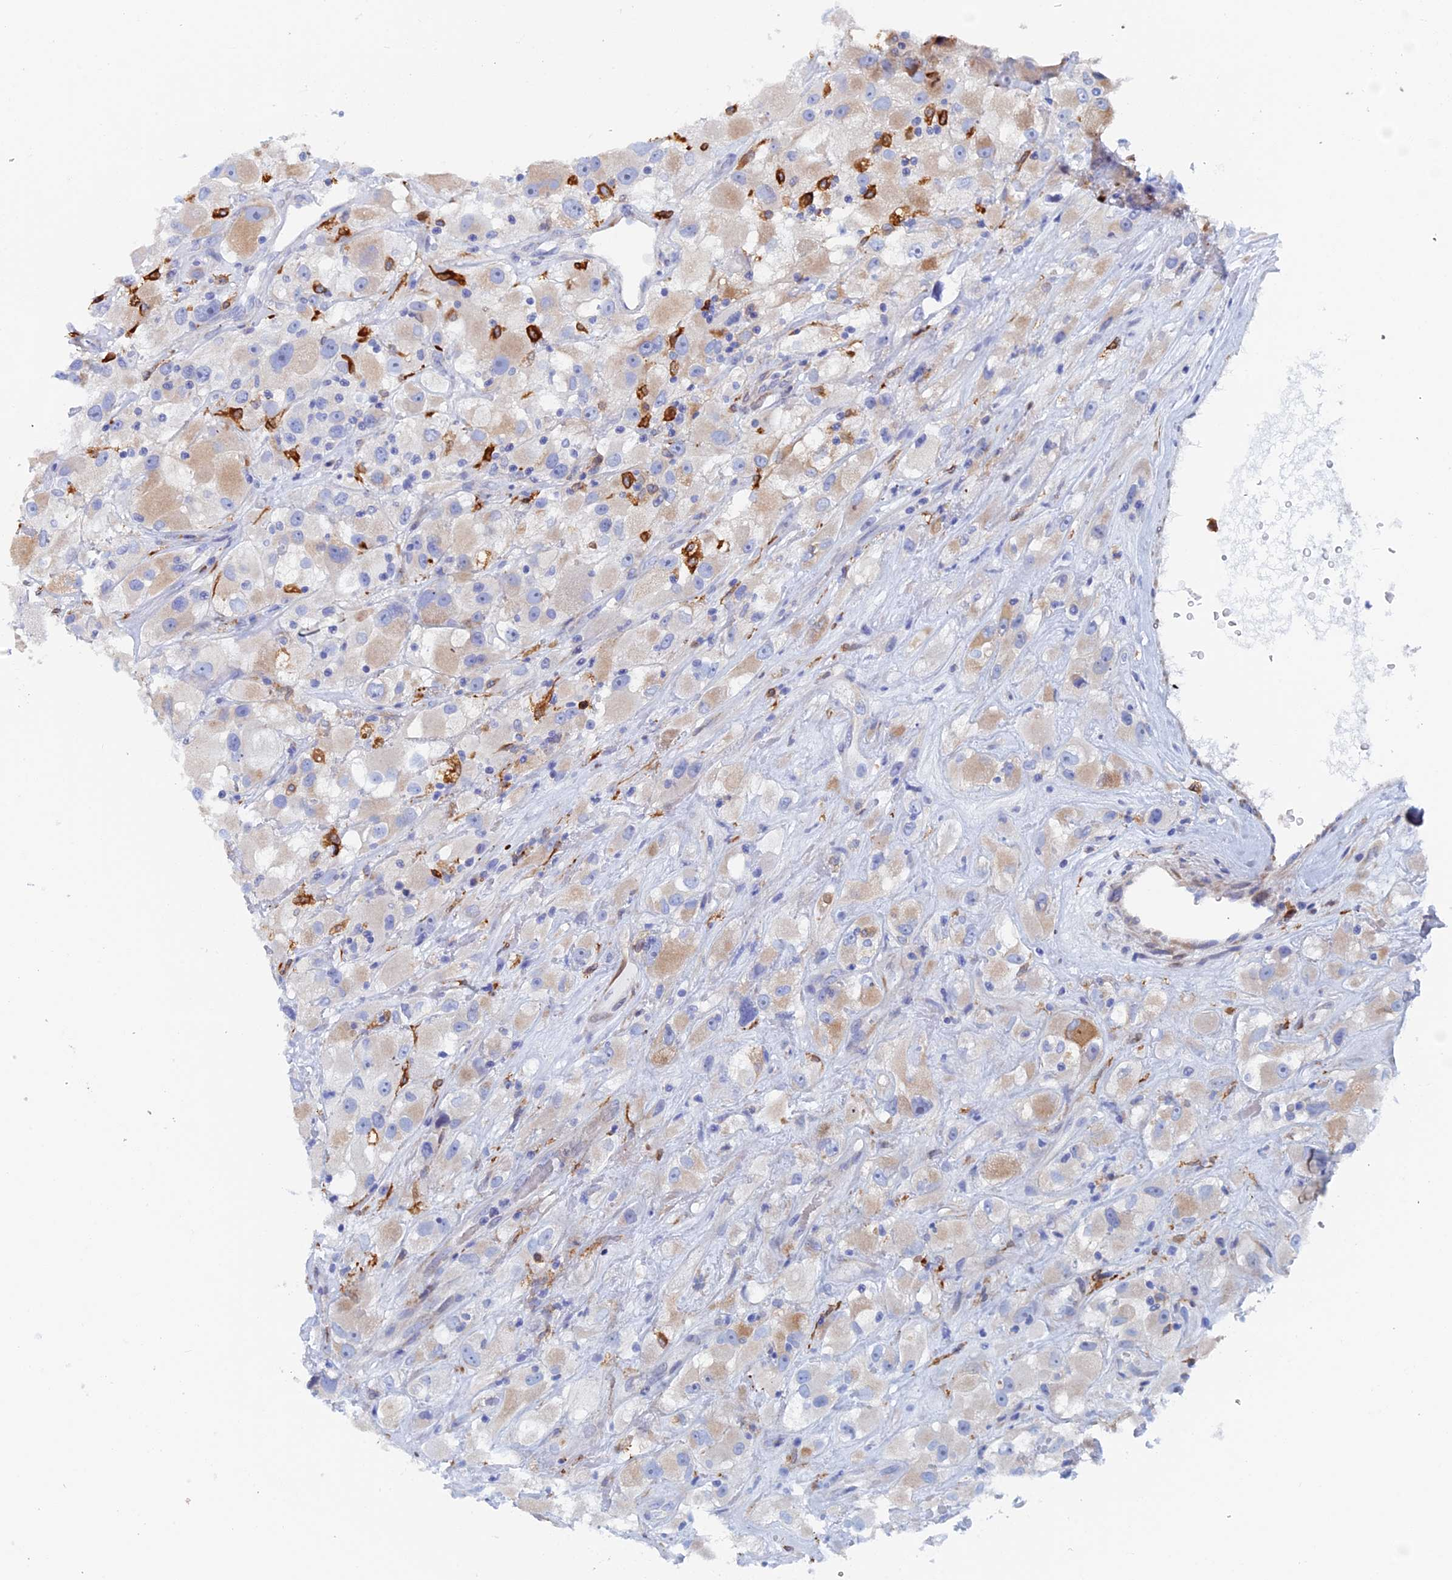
{"staining": {"intensity": "weak", "quantity": "<25%", "location": "cytoplasmic/membranous"}, "tissue": "renal cancer", "cell_type": "Tumor cells", "image_type": "cancer", "snomed": [{"axis": "morphology", "description": "Adenocarcinoma, NOS"}, {"axis": "topography", "description": "Kidney"}], "caption": "DAB (3,3'-diaminobenzidine) immunohistochemical staining of renal cancer reveals no significant positivity in tumor cells.", "gene": "COG7", "patient": {"sex": "female", "age": 52}}